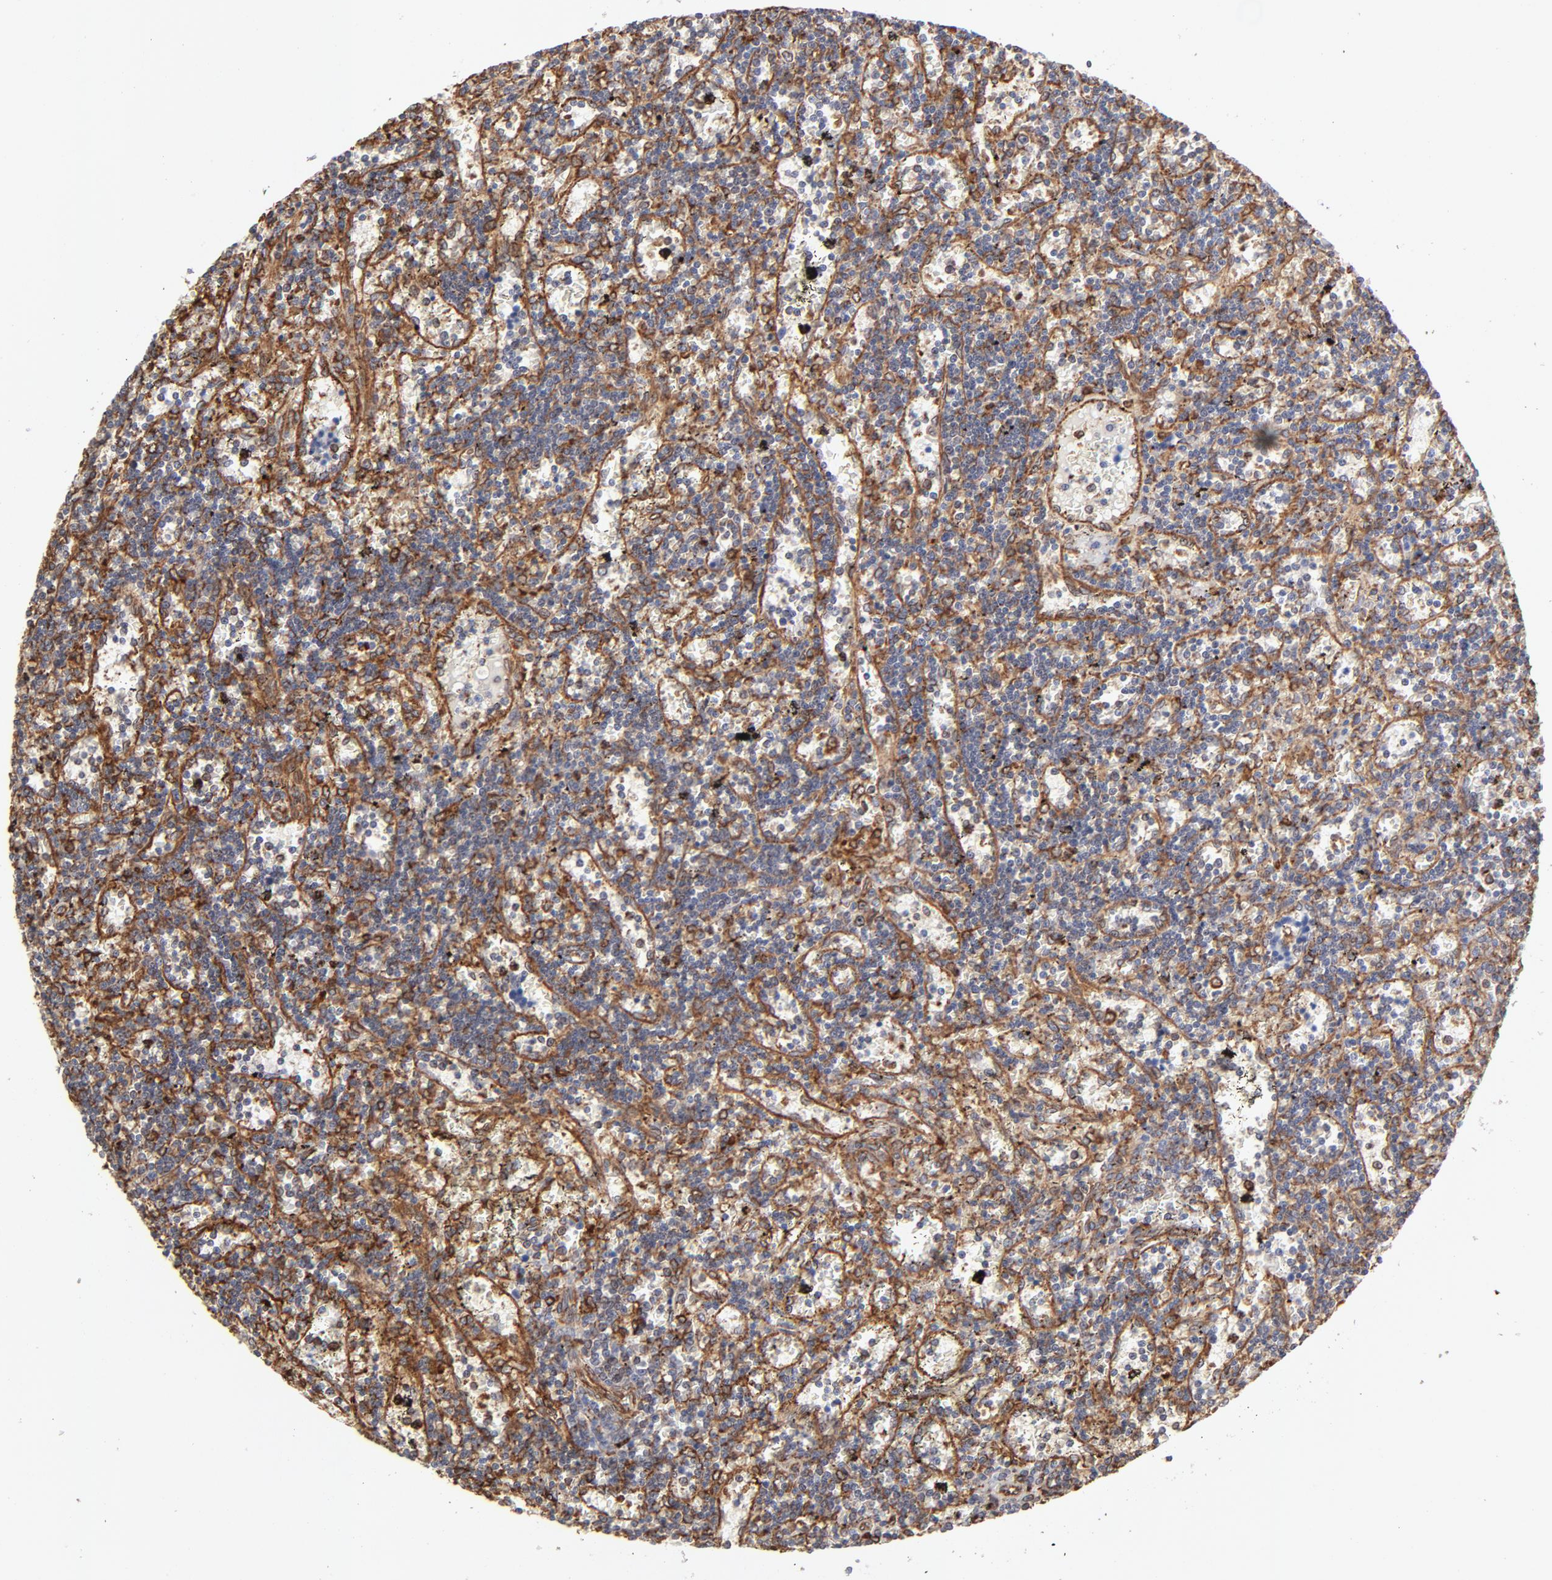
{"staining": {"intensity": "strong", "quantity": "<25%", "location": "cytoplasmic/membranous"}, "tissue": "lymphoma", "cell_type": "Tumor cells", "image_type": "cancer", "snomed": [{"axis": "morphology", "description": "Malignant lymphoma, non-Hodgkin's type, Low grade"}, {"axis": "topography", "description": "Spleen"}], "caption": "Tumor cells show medium levels of strong cytoplasmic/membranous staining in approximately <25% of cells in human lymphoma. (Brightfield microscopy of DAB IHC at high magnification).", "gene": "CANX", "patient": {"sex": "male", "age": 60}}